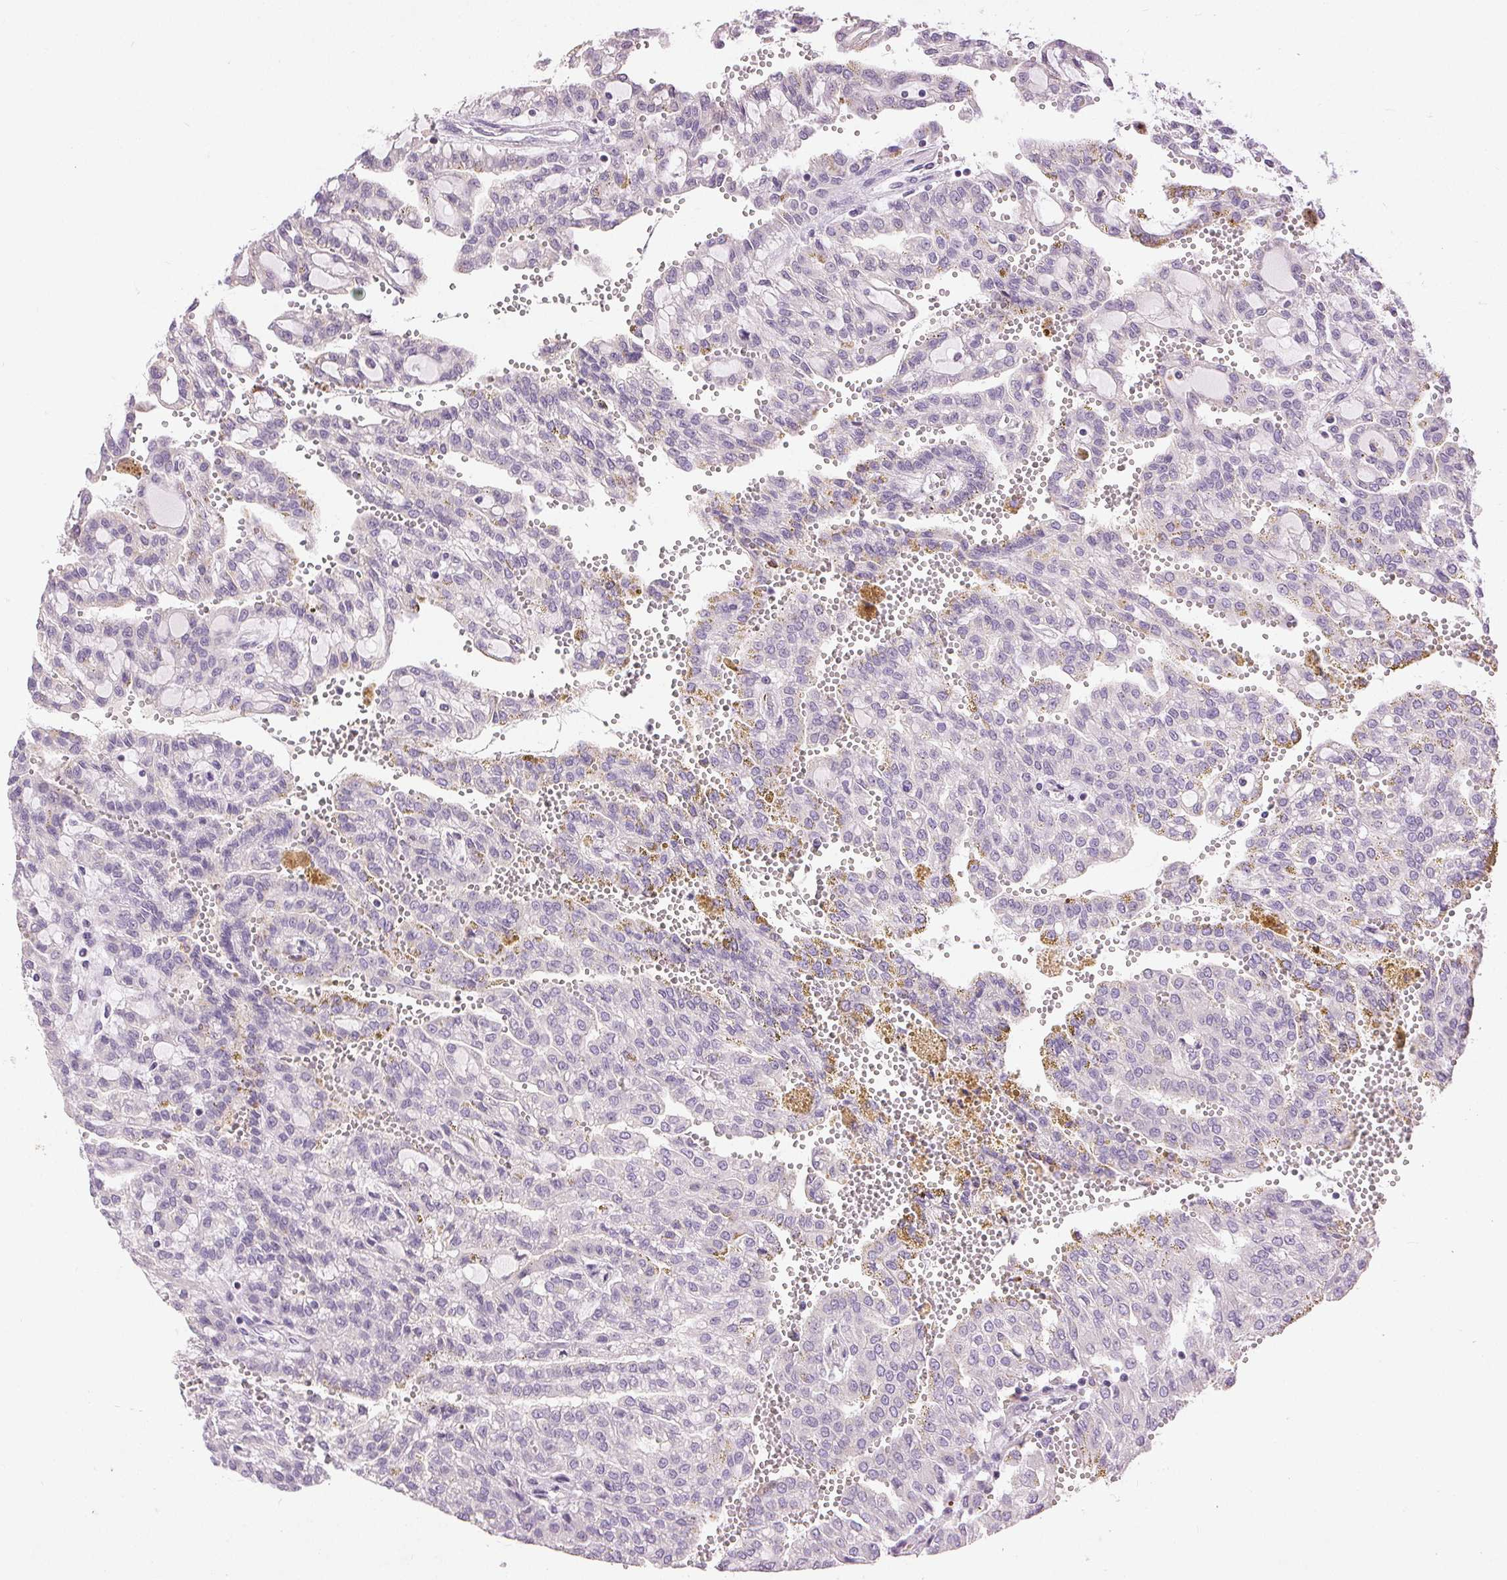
{"staining": {"intensity": "negative", "quantity": "none", "location": "none"}, "tissue": "renal cancer", "cell_type": "Tumor cells", "image_type": "cancer", "snomed": [{"axis": "morphology", "description": "Adenocarcinoma, NOS"}, {"axis": "topography", "description": "Kidney"}], "caption": "The photomicrograph demonstrates no staining of tumor cells in adenocarcinoma (renal).", "gene": "DSG3", "patient": {"sex": "male", "age": 63}}